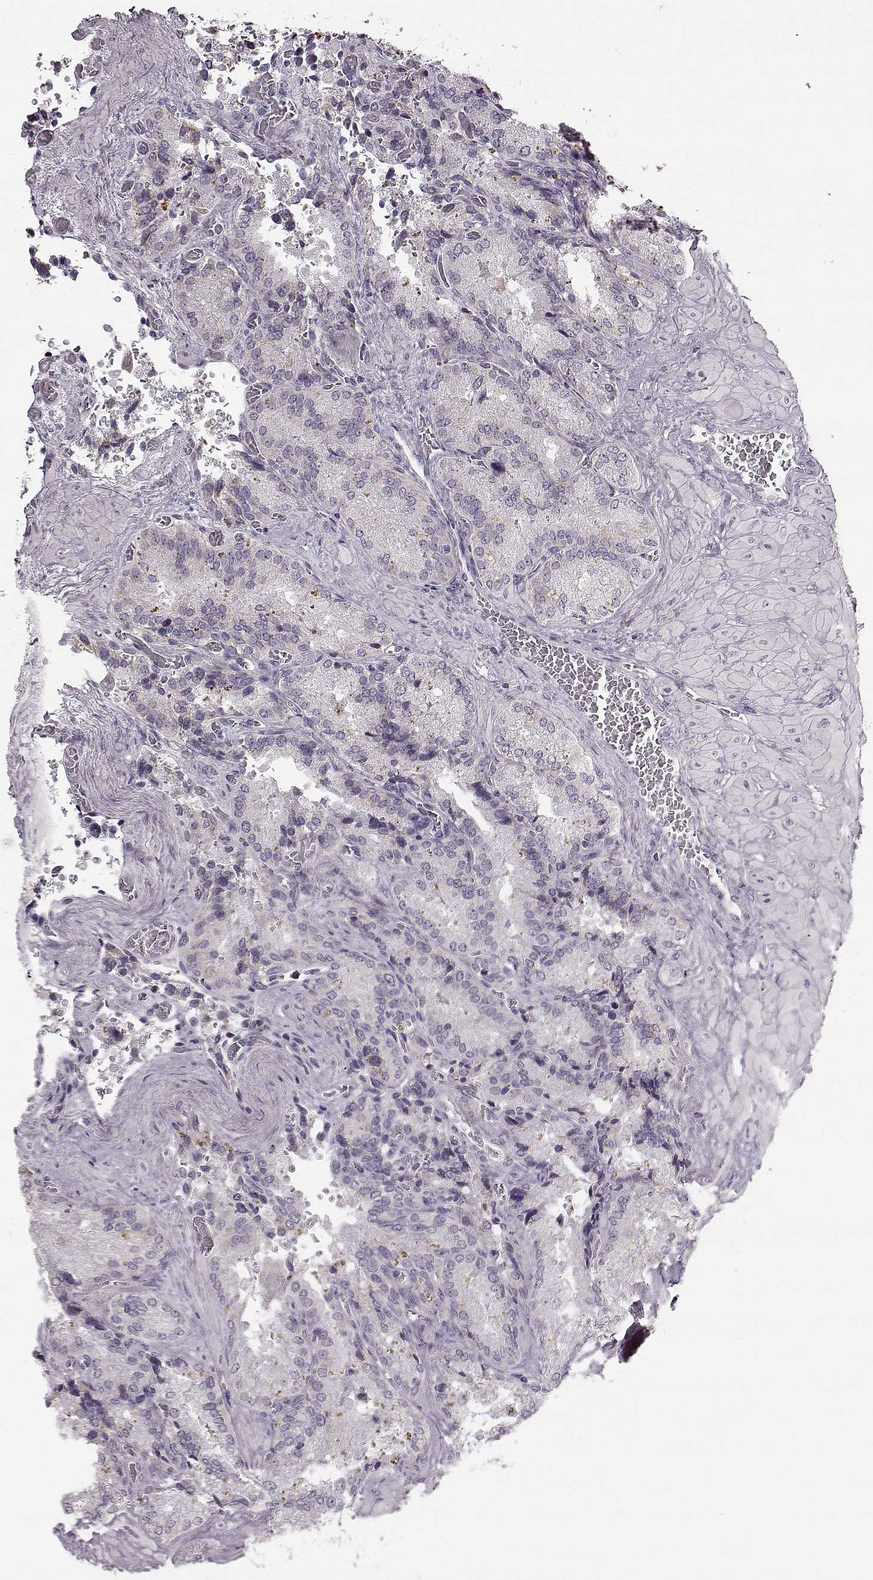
{"staining": {"intensity": "negative", "quantity": "none", "location": "none"}, "tissue": "seminal vesicle", "cell_type": "Glandular cells", "image_type": "normal", "snomed": [{"axis": "morphology", "description": "Normal tissue, NOS"}, {"axis": "topography", "description": "Seminal veicle"}], "caption": "This is an immunohistochemistry micrograph of normal seminal vesicle. There is no staining in glandular cells.", "gene": "MAP6D1", "patient": {"sex": "male", "age": 37}}